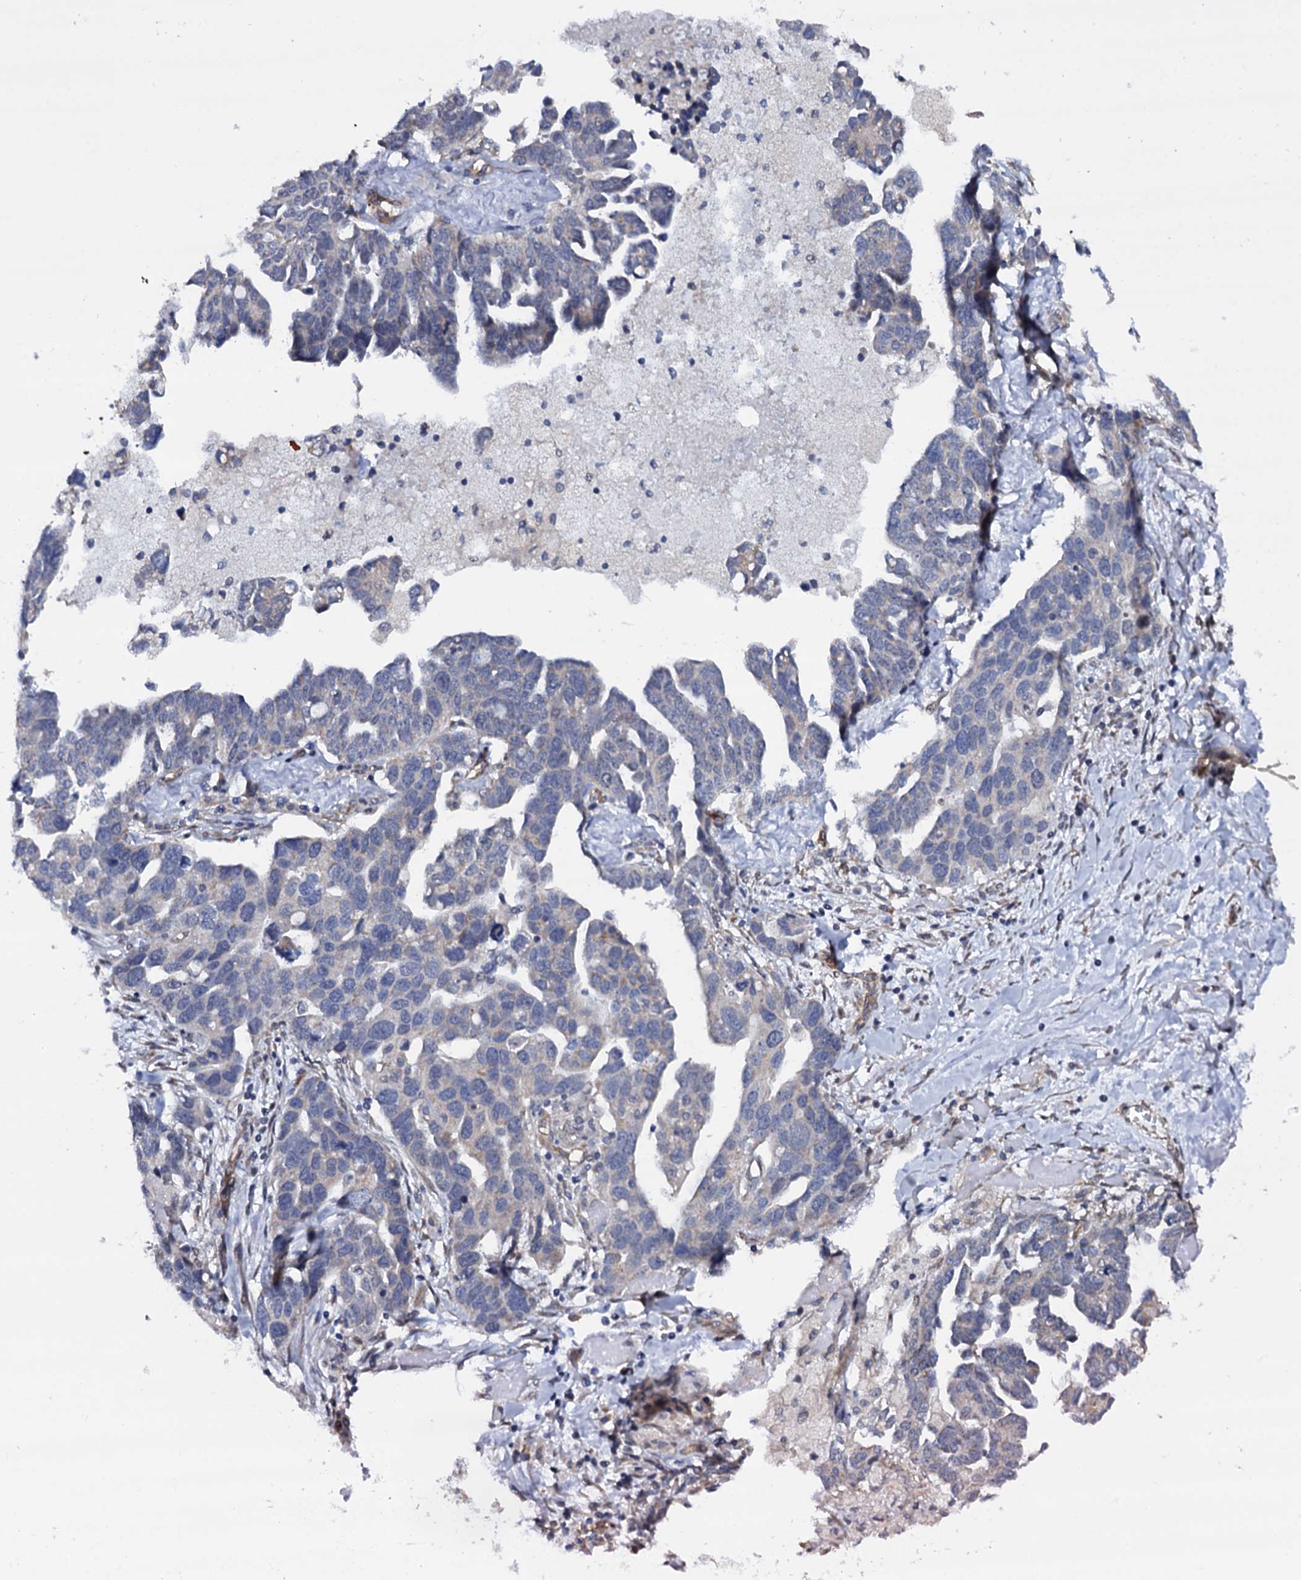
{"staining": {"intensity": "negative", "quantity": "none", "location": "none"}, "tissue": "ovarian cancer", "cell_type": "Tumor cells", "image_type": "cancer", "snomed": [{"axis": "morphology", "description": "Cystadenocarcinoma, serous, NOS"}, {"axis": "topography", "description": "Ovary"}], "caption": "Tumor cells show no significant positivity in ovarian cancer (serous cystadenocarcinoma).", "gene": "GAREM1", "patient": {"sex": "female", "age": 54}}